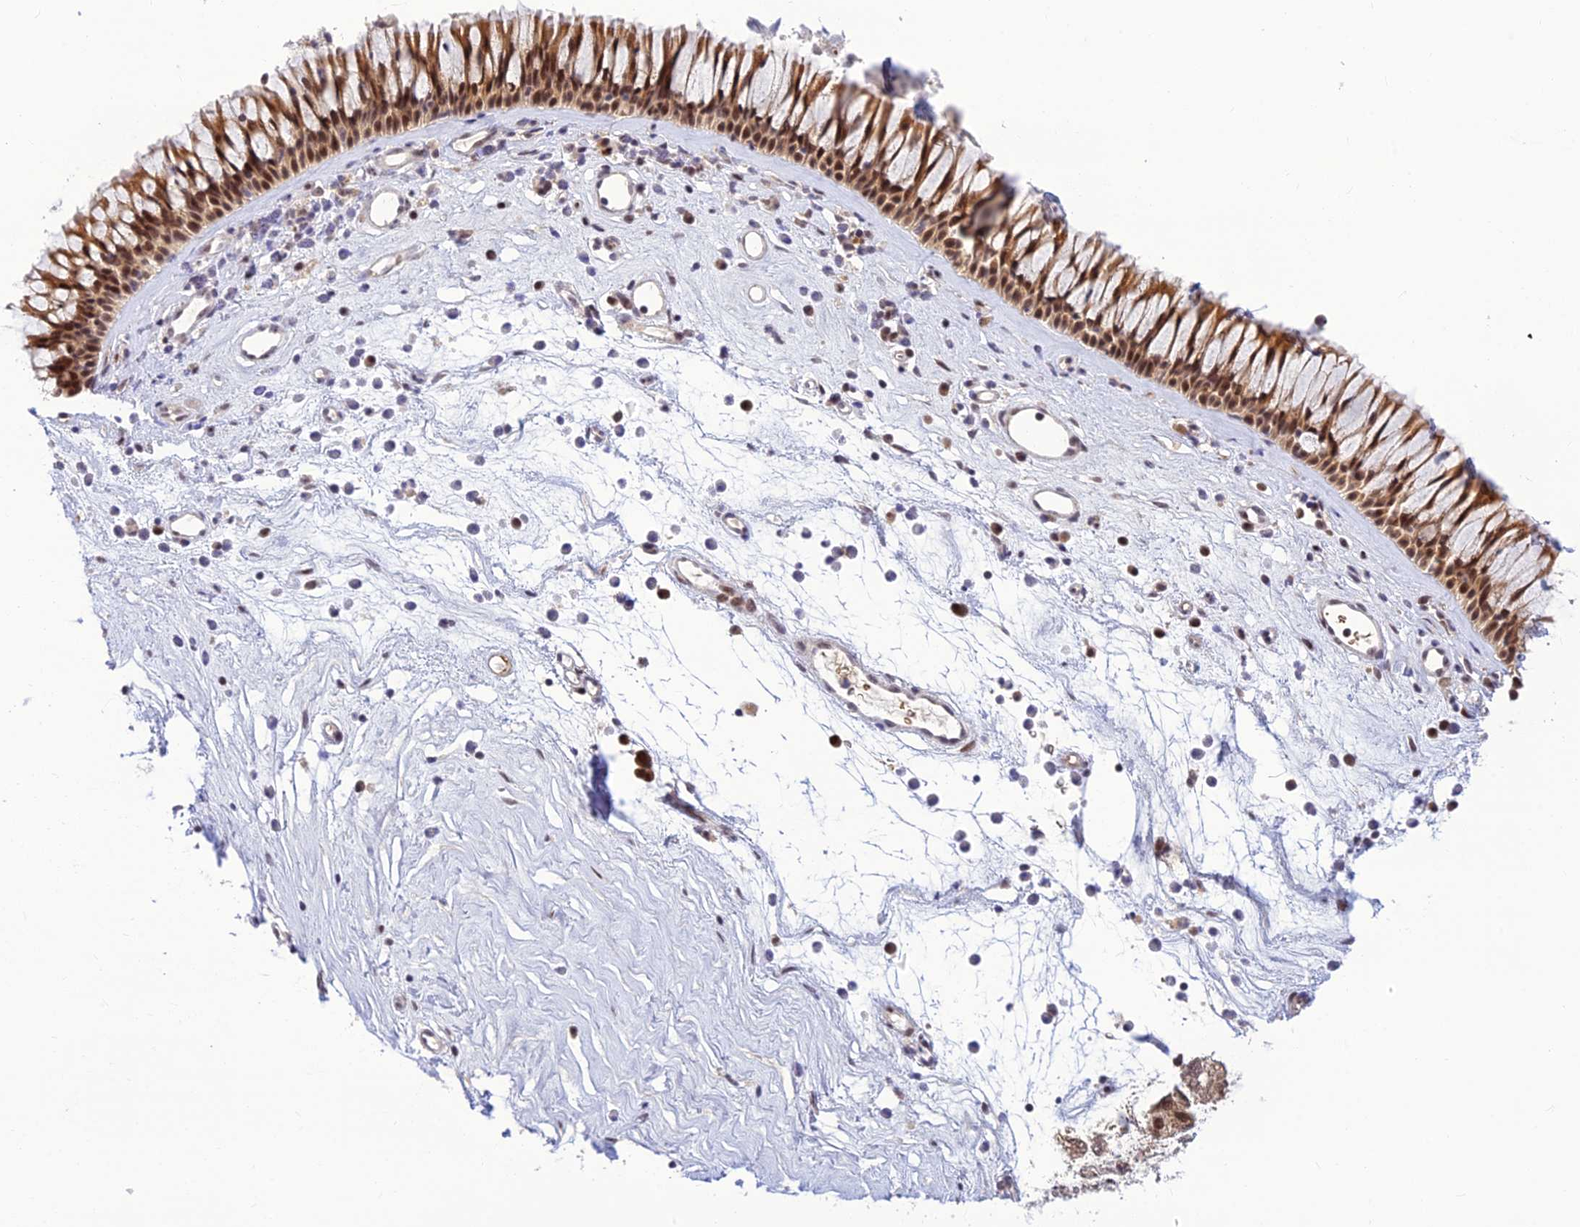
{"staining": {"intensity": "moderate", "quantity": ">75%", "location": "cytoplasmic/membranous,nuclear"}, "tissue": "nasopharynx", "cell_type": "Respiratory epithelial cells", "image_type": "normal", "snomed": [{"axis": "morphology", "description": "Normal tissue, NOS"}, {"axis": "morphology", "description": "Inflammation, NOS"}, {"axis": "morphology", "description": "Malignant melanoma, Metastatic site"}, {"axis": "topography", "description": "Nasopharynx"}], "caption": "Protein staining of normal nasopharynx exhibits moderate cytoplasmic/membranous,nuclear staining in approximately >75% of respiratory epithelial cells. (DAB (3,3'-diaminobenzidine) IHC with brightfield microscopy, high magnification).", "gene": "ASPDH", "patient": {"sex": "male", "age": 70}}